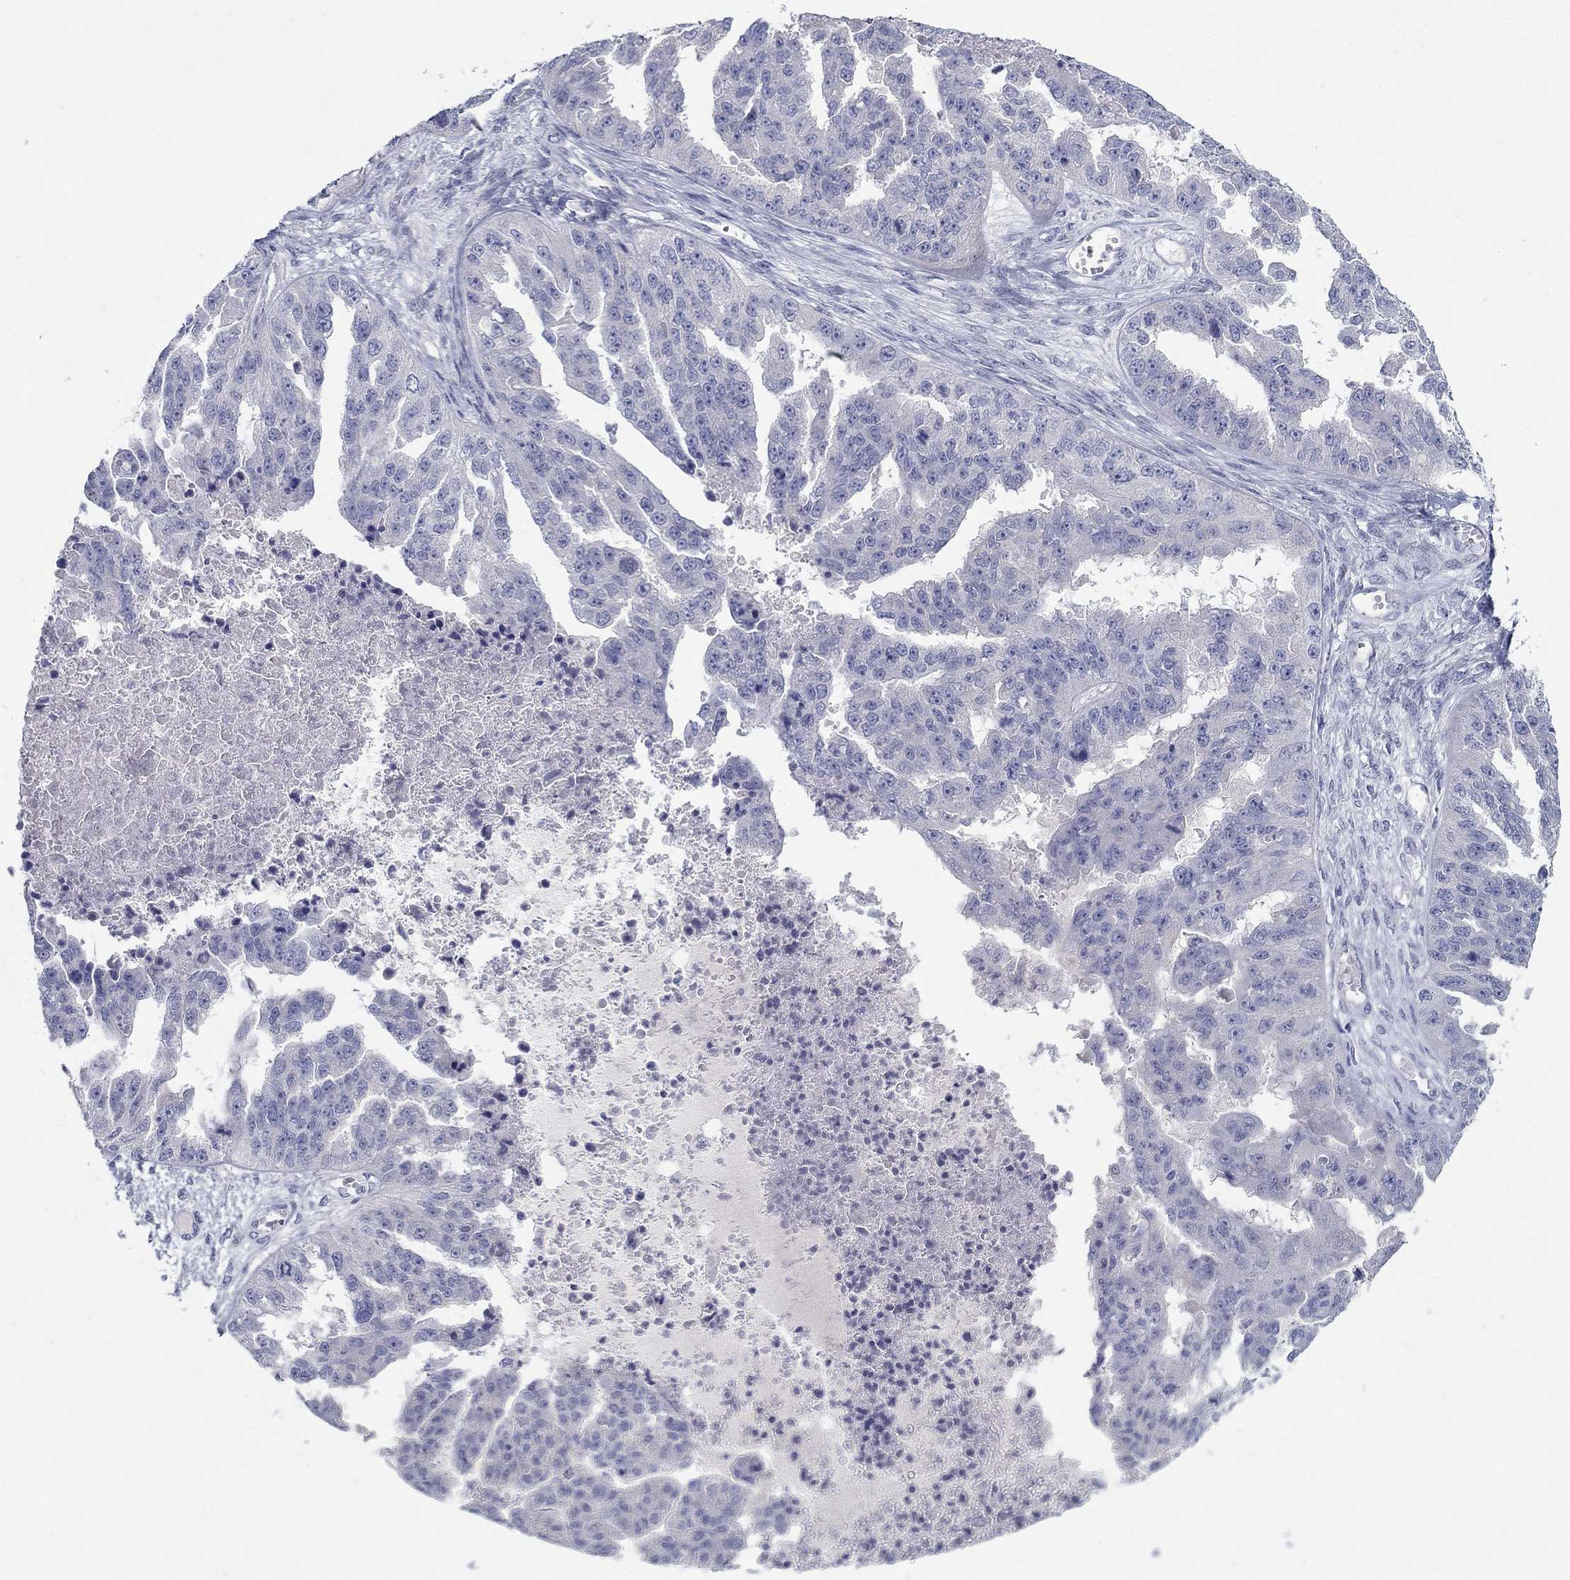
{"staining": {"intensity": "negative", "quantity": "none", "location": "none"}, "tissue": "ovarian cancer", "cell_type": "Tumor cells", "image_type": "cancer", "snomed": [{"axis": "morphology", "description": "Cystadenocarcinoma, serous, NOS"}, {"axis": "topography", "description": "Ovary"}], "caption": "The image exhibits no staining of tumor cells in ovarian cancer.", "gene": "PLS1", "patient": {"sex": "female", "age": 58}}